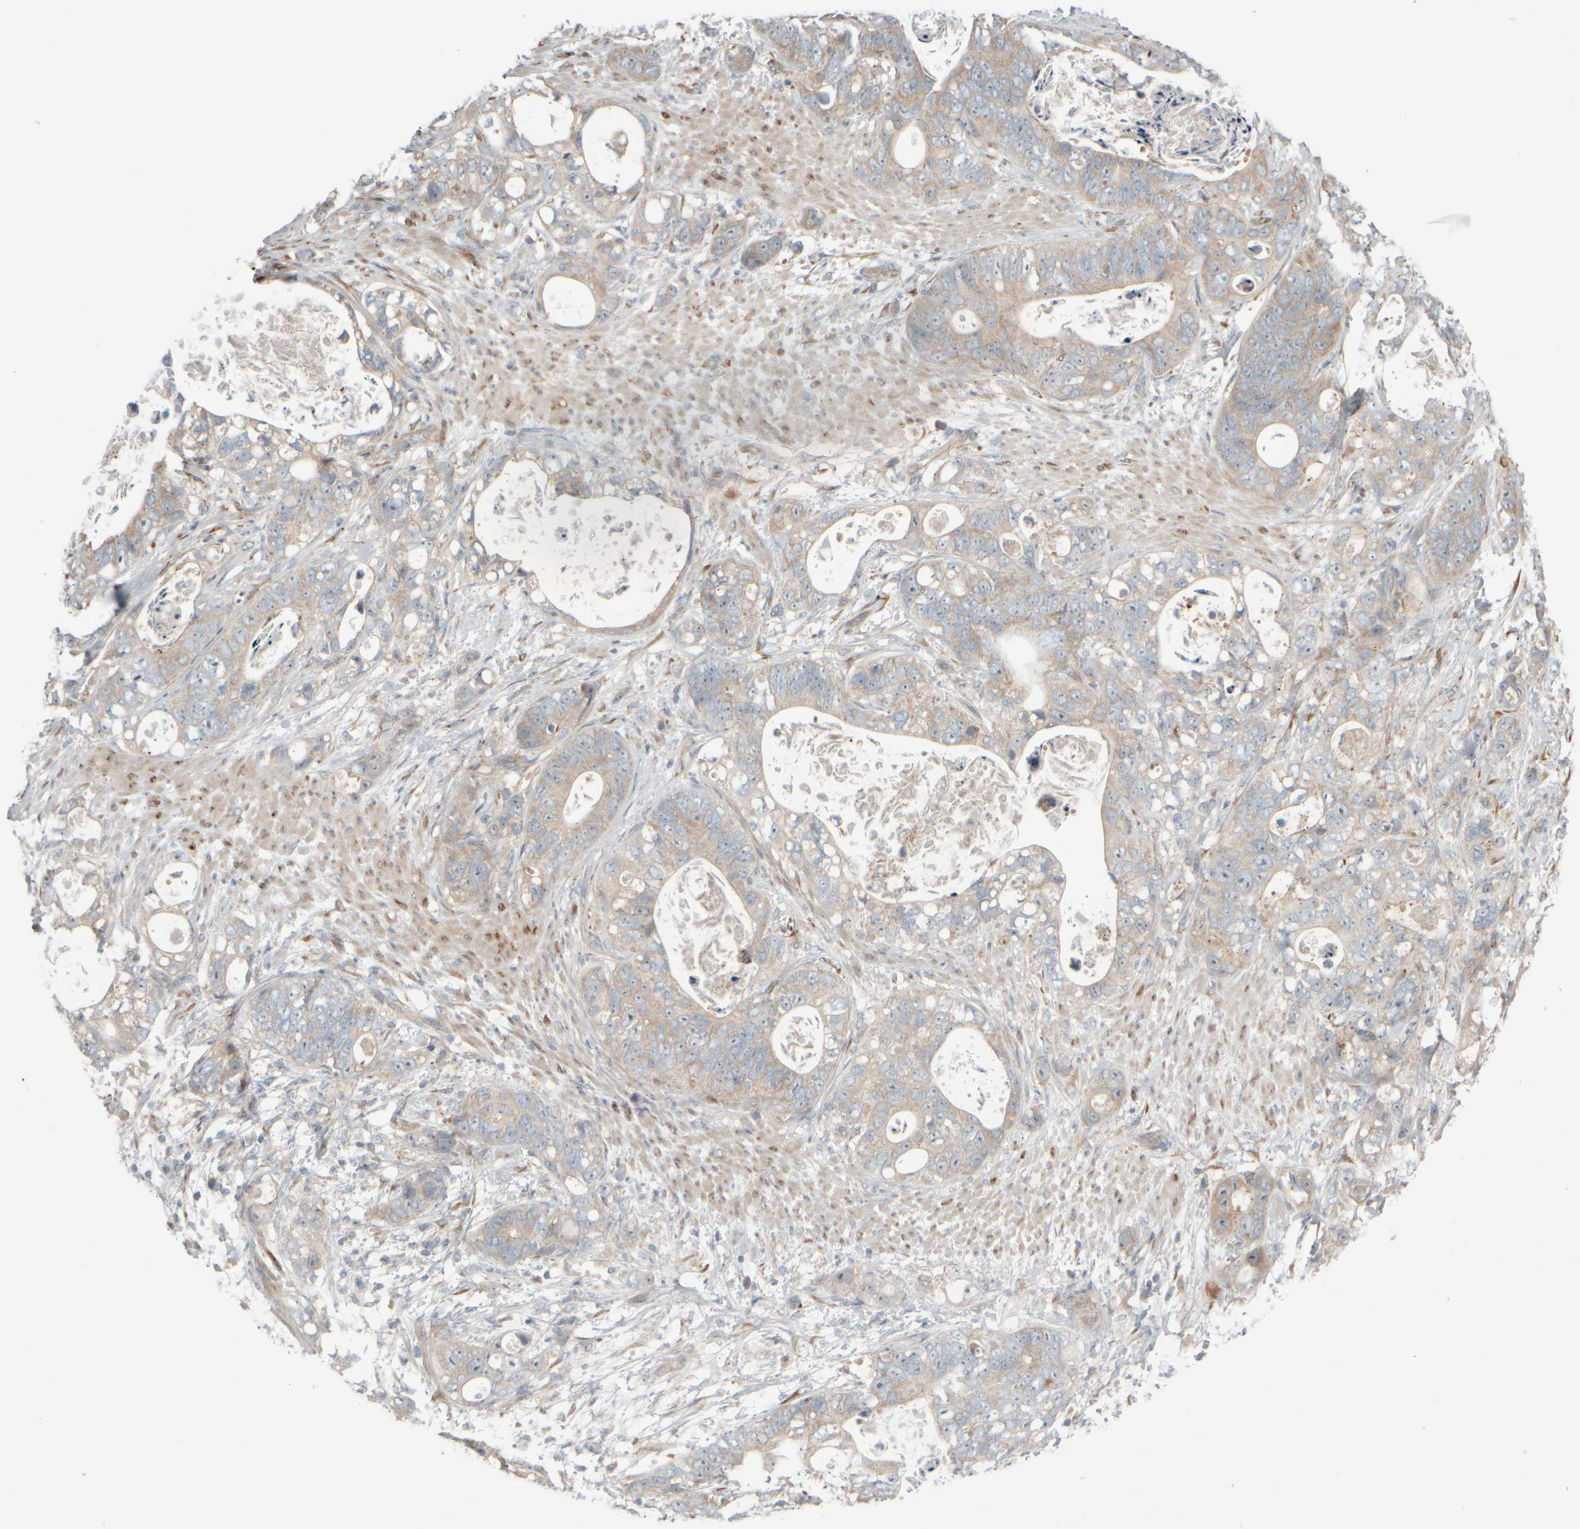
{"staining": {"intensity": "weak", "quantity": "25%-75%", "location": "cytoplasmic/membranous"}, "tissue": "stomach cancer", "cell_type": "Tumor cells", "image_type": "cancer", "snomed": [{"axis": "morphology", "description": "Normal tissue, NOS"}, {"axis": "morphology", "description": "Adenocarcinoma, NOS"}, {"axis": "topography", "description": "Stomach"}], "caption": "An image of adenocarcinoma (stomach) stained for a protein reveals weak cytoplasmic/membranous brown staining in tumor cells.", "gene": "HGS", "patient": {"sex": "female", "age": 89}}